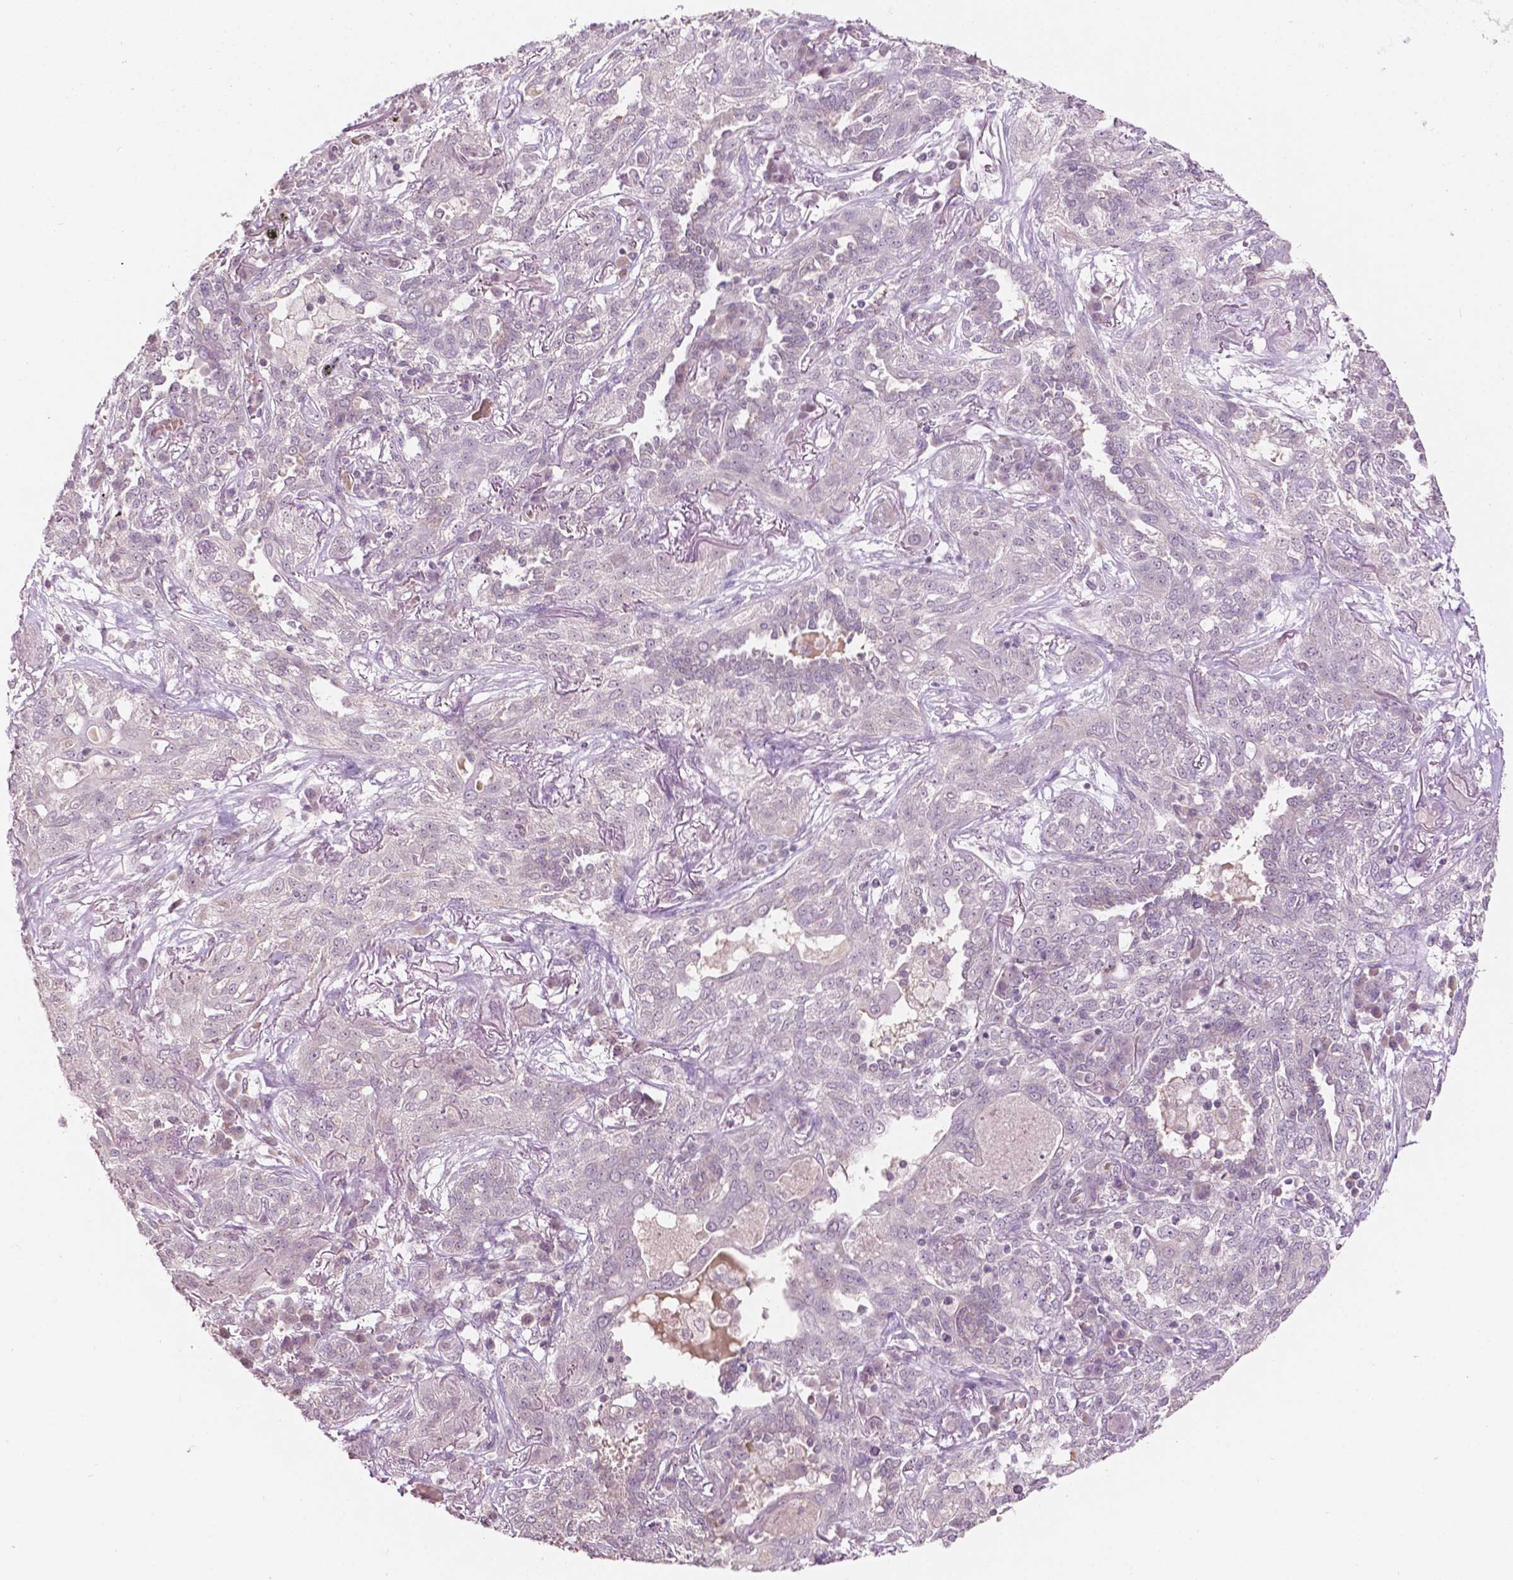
{"staining": {"intensity": "negative", "quantity": "none", "location": "none"}, "tissue": "lung cancer", "cell_type": "Tumor cells", "image_type": "cancer", "snomed": [{"axis": "morphology", "description": "Squamous cell carcinoma, NOS"}, {"axis": "topography", "description": "Lung"}], "caption": "DAB (3,3'-diaminobenzidine) immunohistochemical staining of human squamous cell carcinoma (lung) shows no significant expression in tumor cells.", "gene": "NOS1AP", "patient": {"sex": "female", "age": 70}}